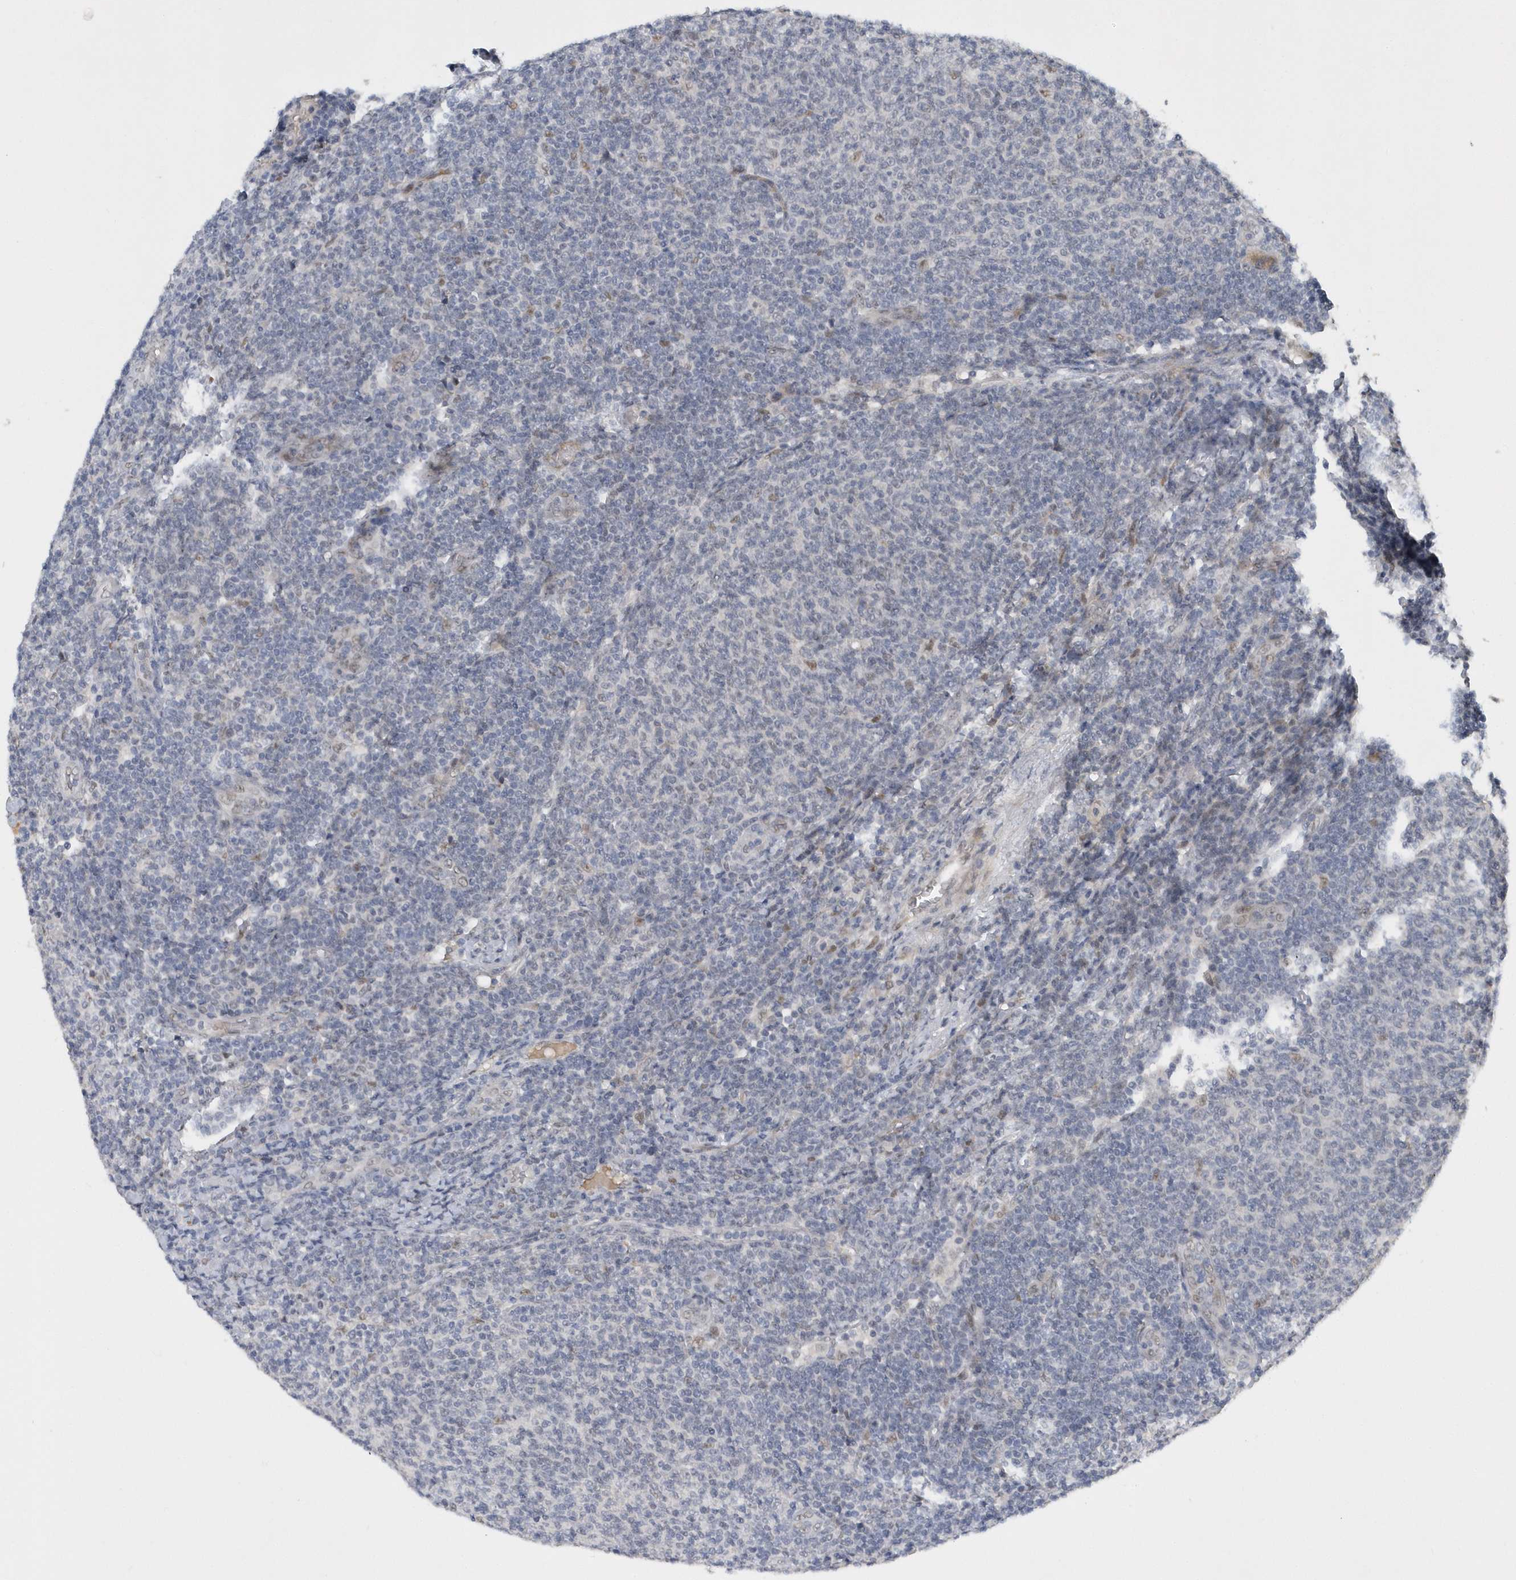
{"staining": {"intensity": "negative", "quantity": "none", "location": "none"}, "tissue": "lymphoma", "cell_type": "Tumor cells", "image_type": "cancer", "snomed": [{"axis": "morphology", "description": "Malignant lymphoma, non-Hodgkin's type, Low grade"}, {"axis": "topography", "description": "Lymph node"}], "caption": "Immunohistochemistry (IHC) micrograph of human malignant lymphoma, non-Hodgkin's type (low-grade) stained for a protein (brown), which demonstrates no positivity in tumor cells.", "gene": "FAM217A", "patient": {"sex": "male", "age": 66}}